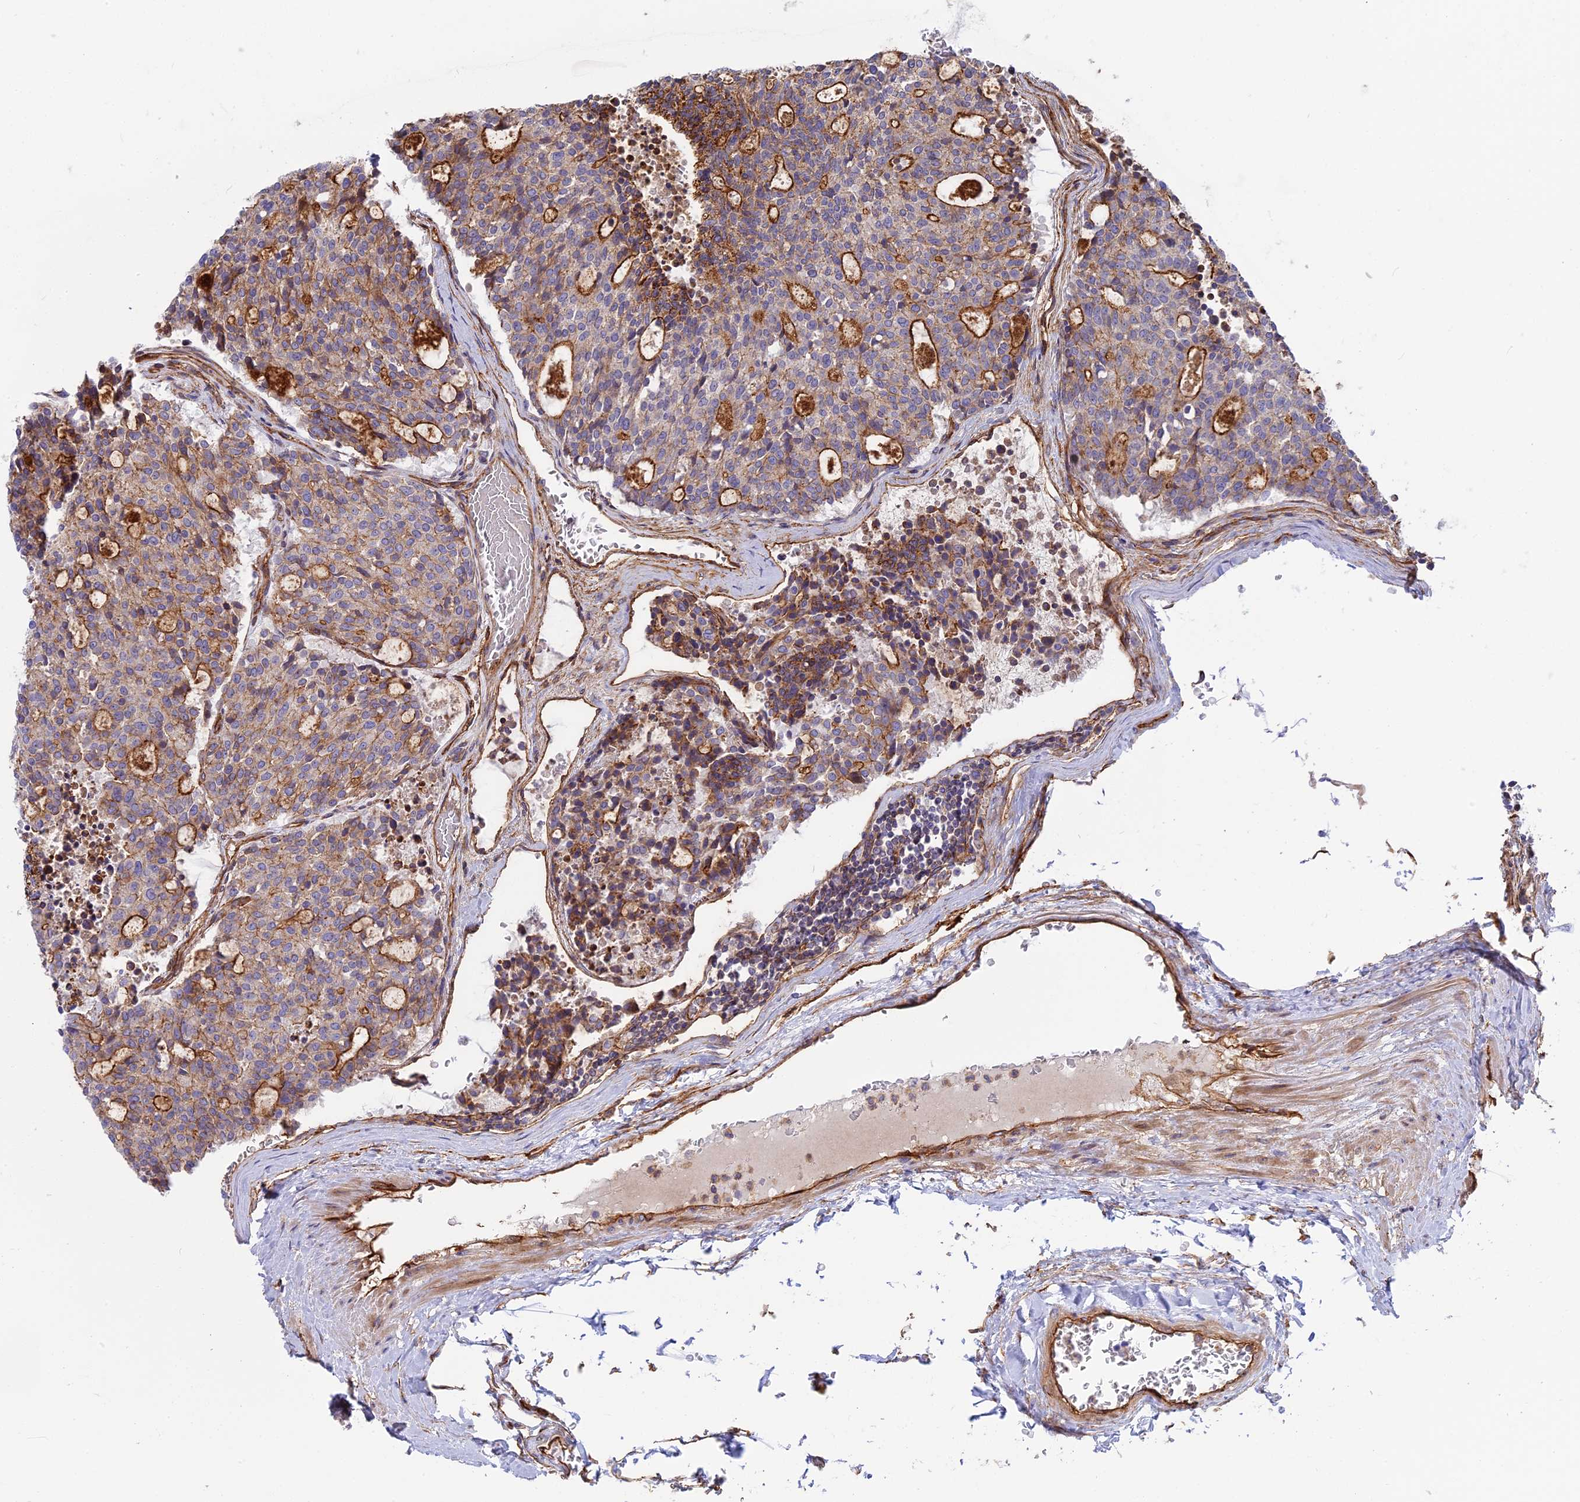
{"staining": {"intensity": "moderate", "quantity": "25%-75%", "location": "cytoplasmic/membranous"}, "tissue": "carcinoid", "cell_type": "Tumor cells", "image_type": "cancer", "snomed": [{"axis": "morphology", "description": "Carcinoid, malignant, NOS"}, {"axis": "topography", "description": "Pancreas"}], "caption": "Tumor cells show medium levels of moderate cytoplasmic/membranous staining in about 25%-75% of cells in human carcinoid.", "gene": "CNBD2", "patient": {"sex": "female", "age": 54}}